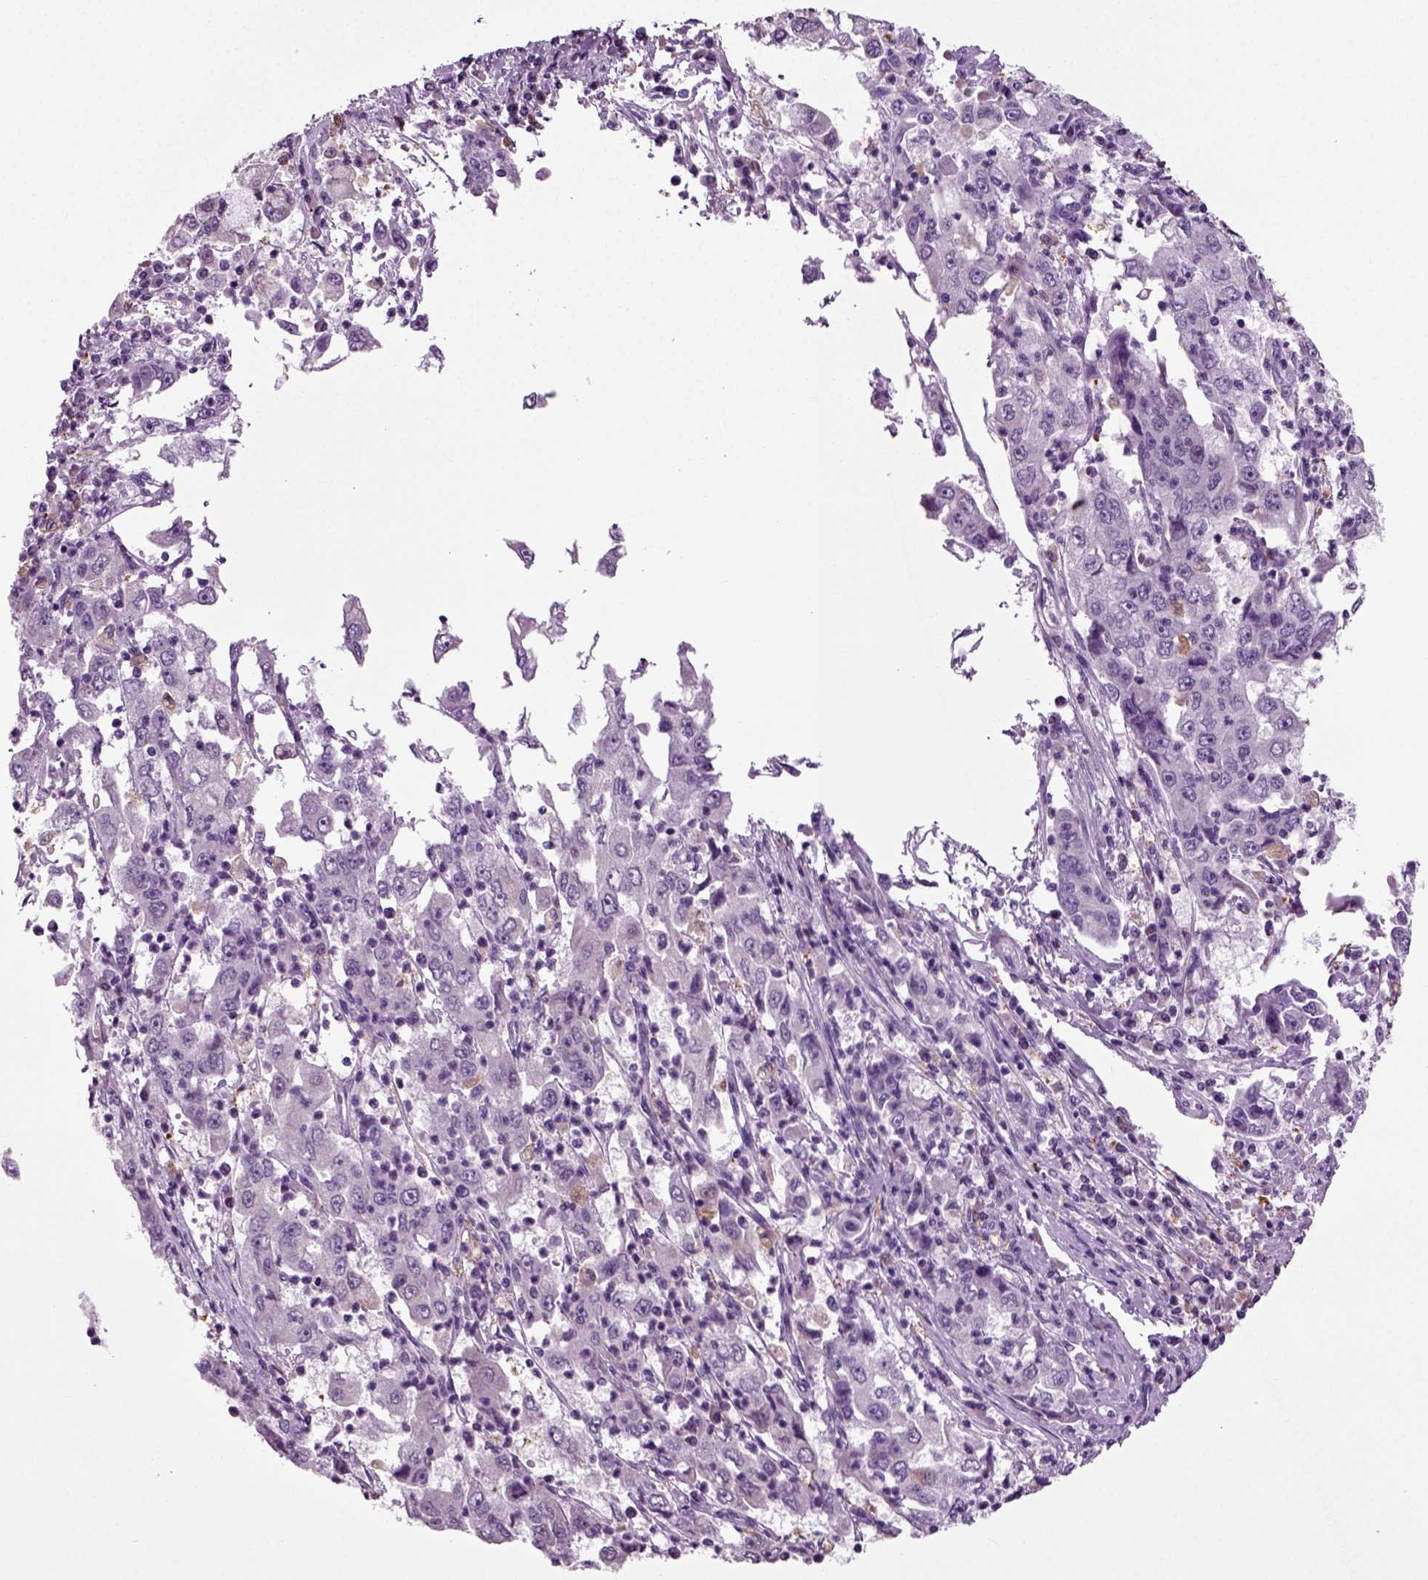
{"staining": {"intensity": "negative", "quantity": "none", "location": "none"}, "tissue": "cervical cancer", "cell_type": "Tumor cells", "image_type": "cancer", "snomed": [{"axis": "morphology", "description": "Squamous cell carcinoma, NOS"}, {"axis": "topography", "description": "Cervix"}], "caption": "Immunohistochemical staining of human cervical cancer (squamous cell carcinoma) reveals no significant positivity in tumor cells.", "gene": "DNAH10", "patient": {"sex": "female", "age": 36}}